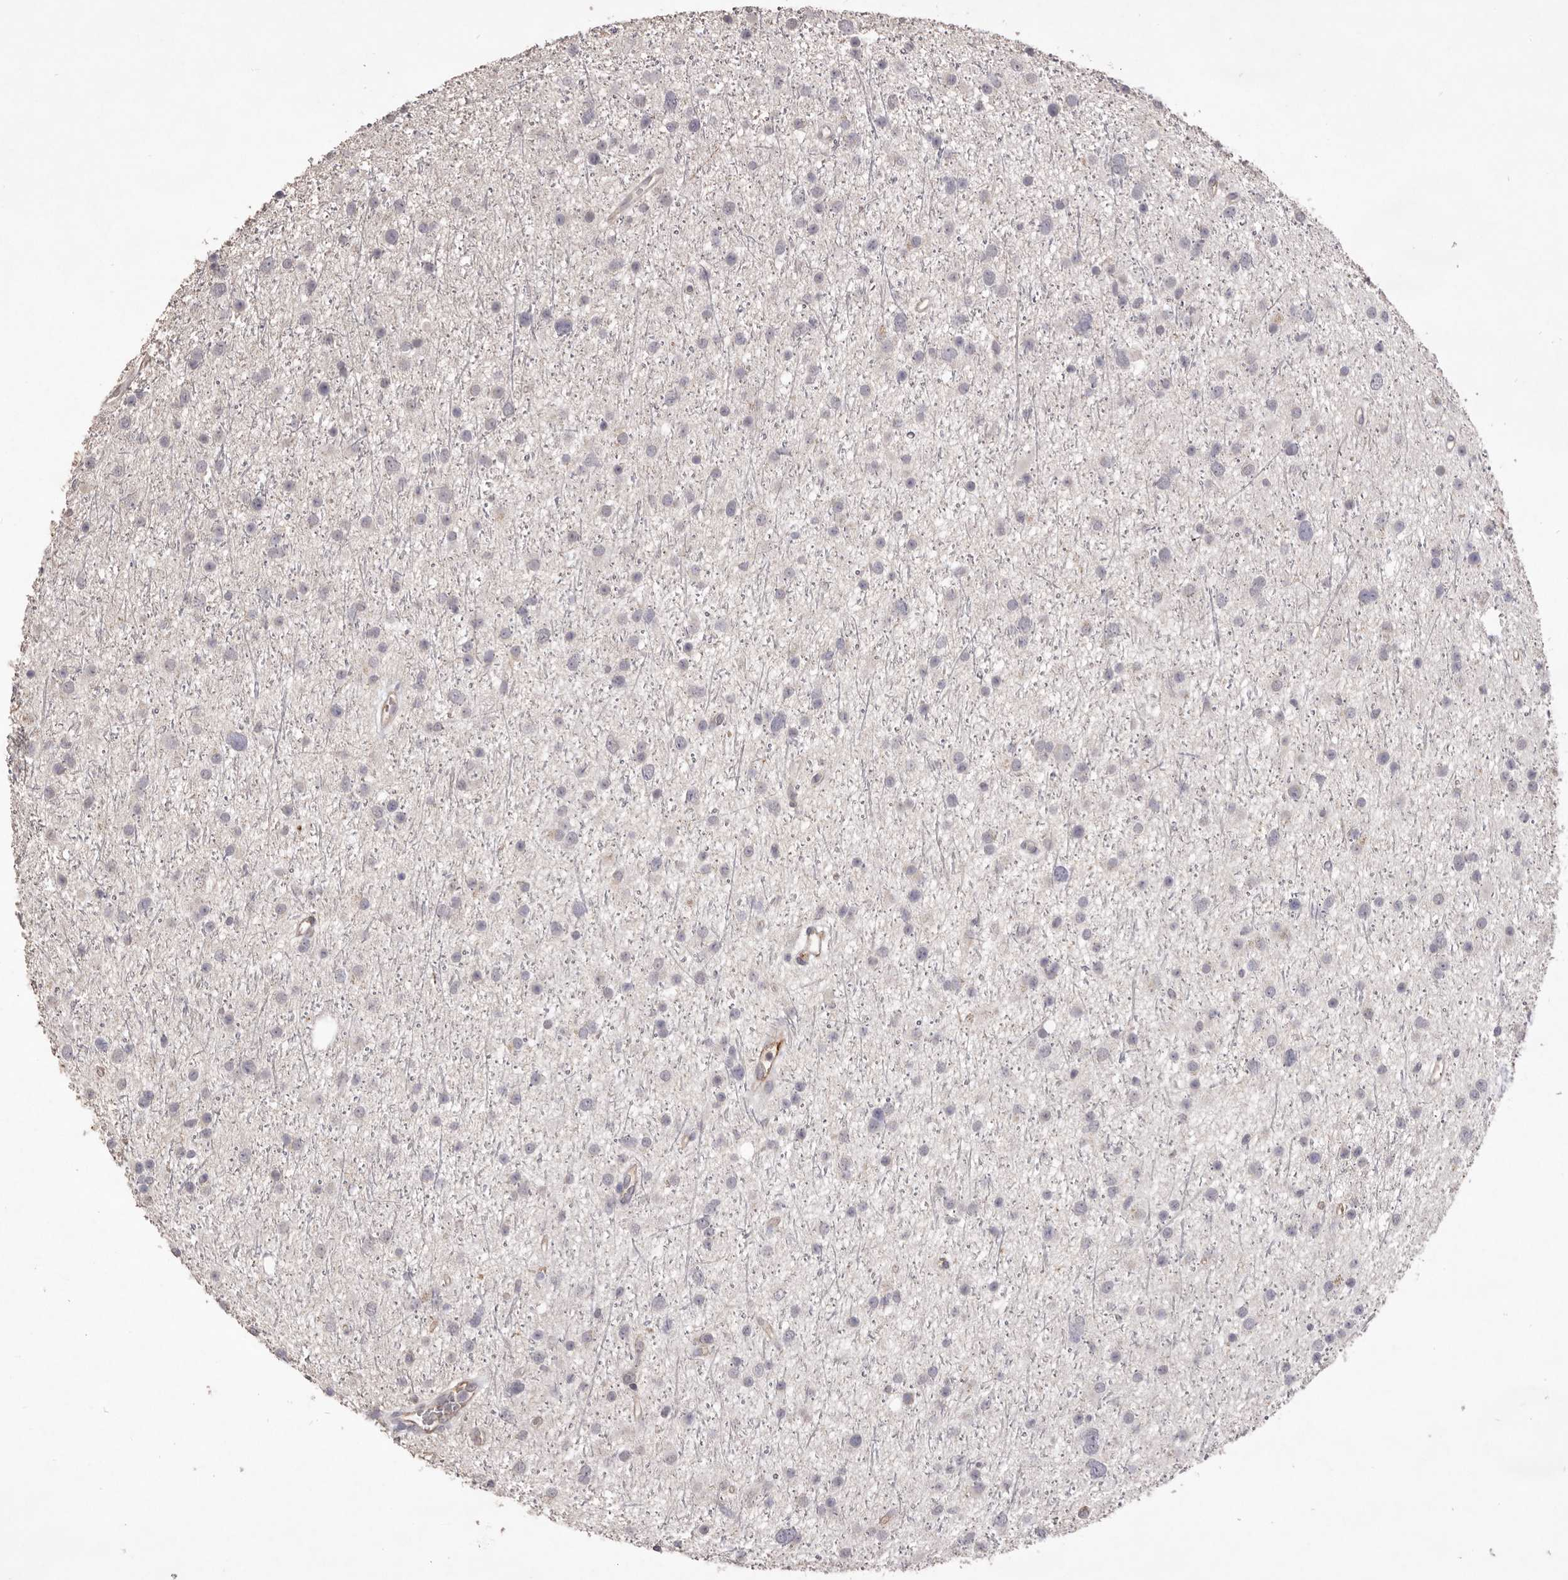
{"staining": {"intensity": "negative", "quantity": "none", "location": "none"}, "tissue": "glioma", "cell_type": "Tumor cells", "image_type": "cancer", "snomed": [{"axis": "morphology", "description": "Glioma, malignant, Low grade"}, {"axis": "topography", "description": "Cerebral cortex"}], "caption": "Immunohistochemistry micrograph of human glioma stained for a protein (brown), which shows no positivity in tumor cells.", "gene": "ZYG11B", "patient": {"sex": "female", "age": 39}}